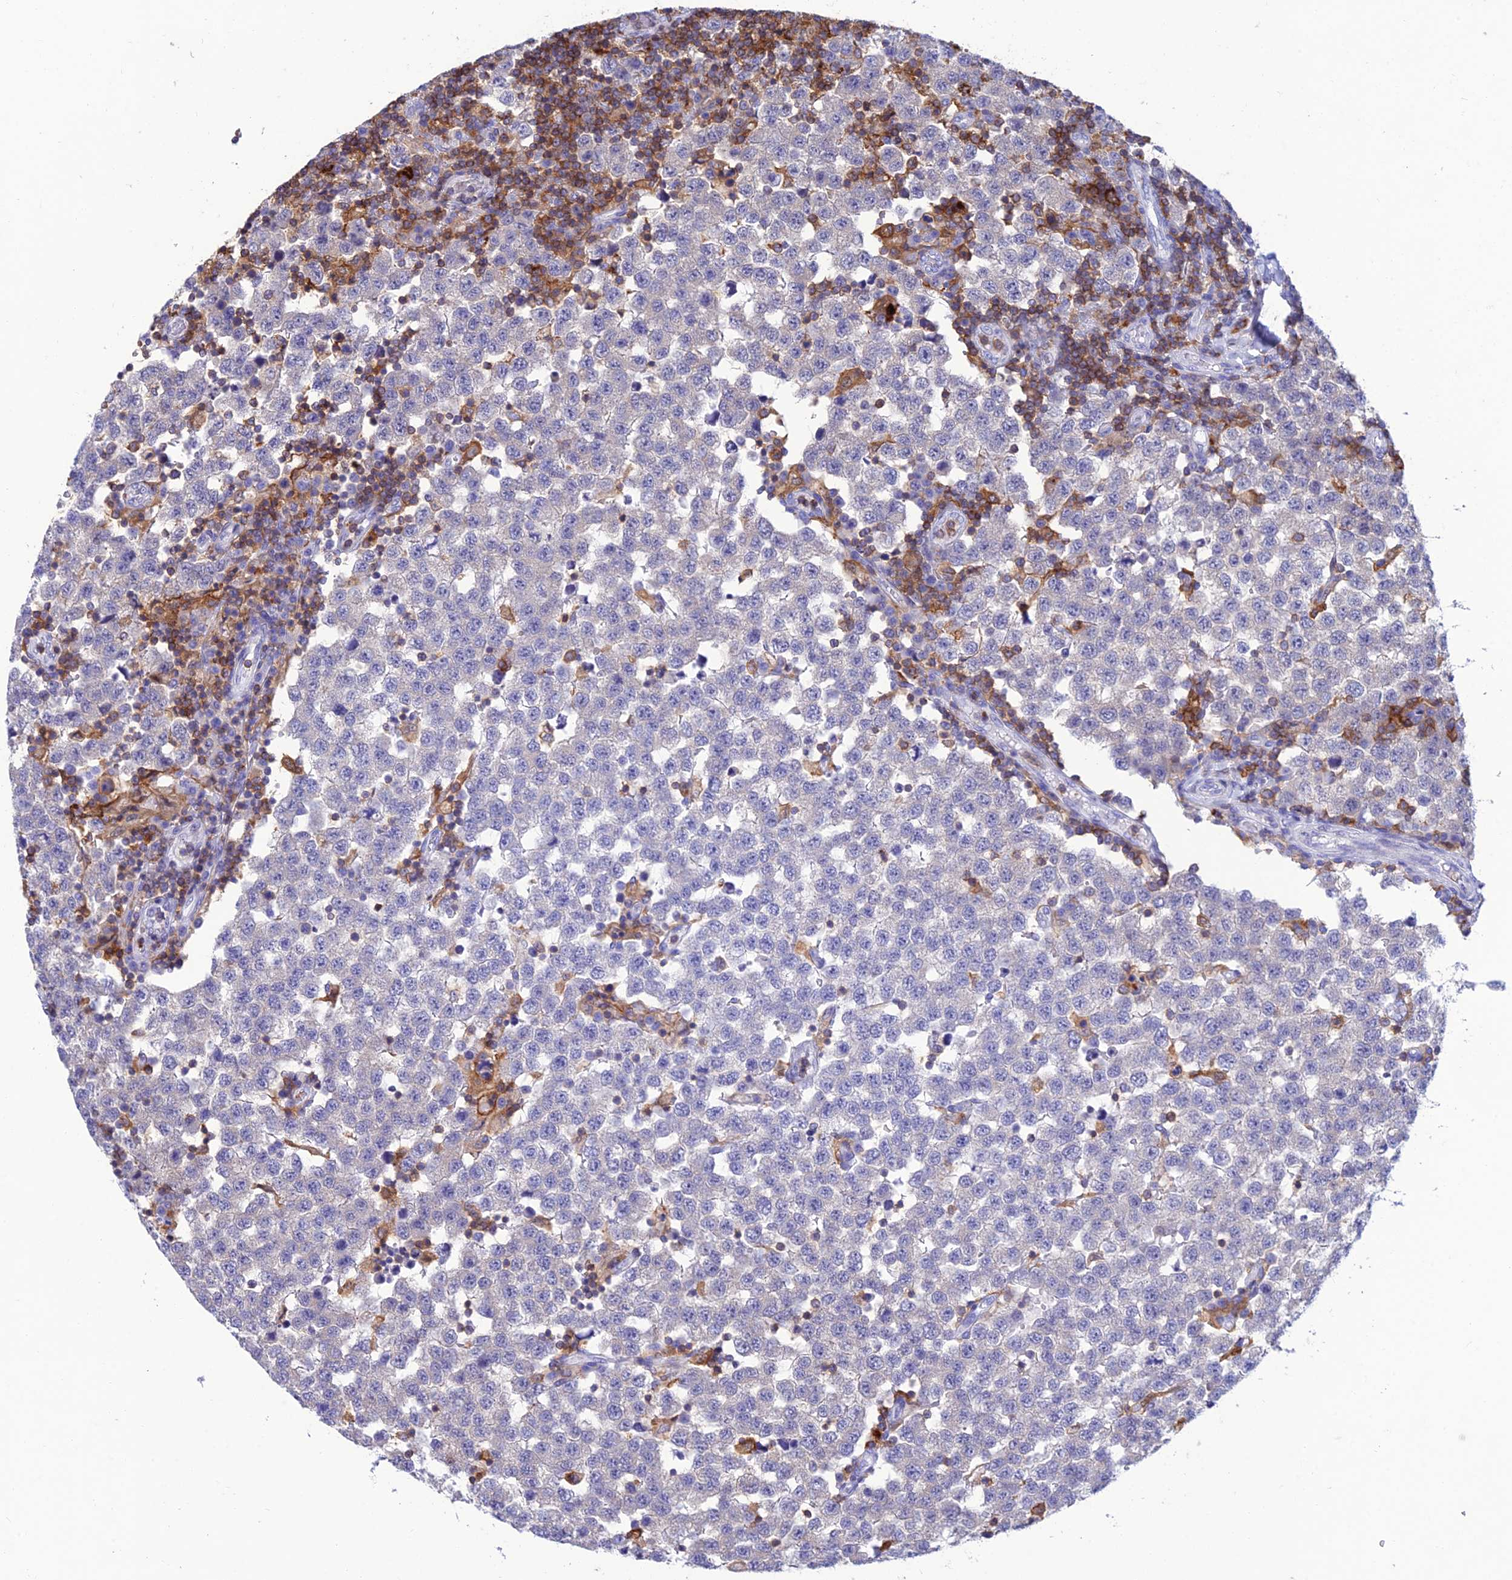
{"staining": {"intensity": "negative", "quantity": "none", "location": "none"}, "tissue": "testis cancer", "cell_type": "Tumor cells", "image_type": "cancer", "snomed": [{"axis": "morphology", "description": "Seminoma, NOS"}, {"axis": "topography", "description": "Testis"}], "caption": "This is an immunohistochemistry (IHC) histopathology image of human testis cancer. There is no expression in tumor cells.", "gene": "FAM76A", "patient": {"sex": "male", "age": 34}}